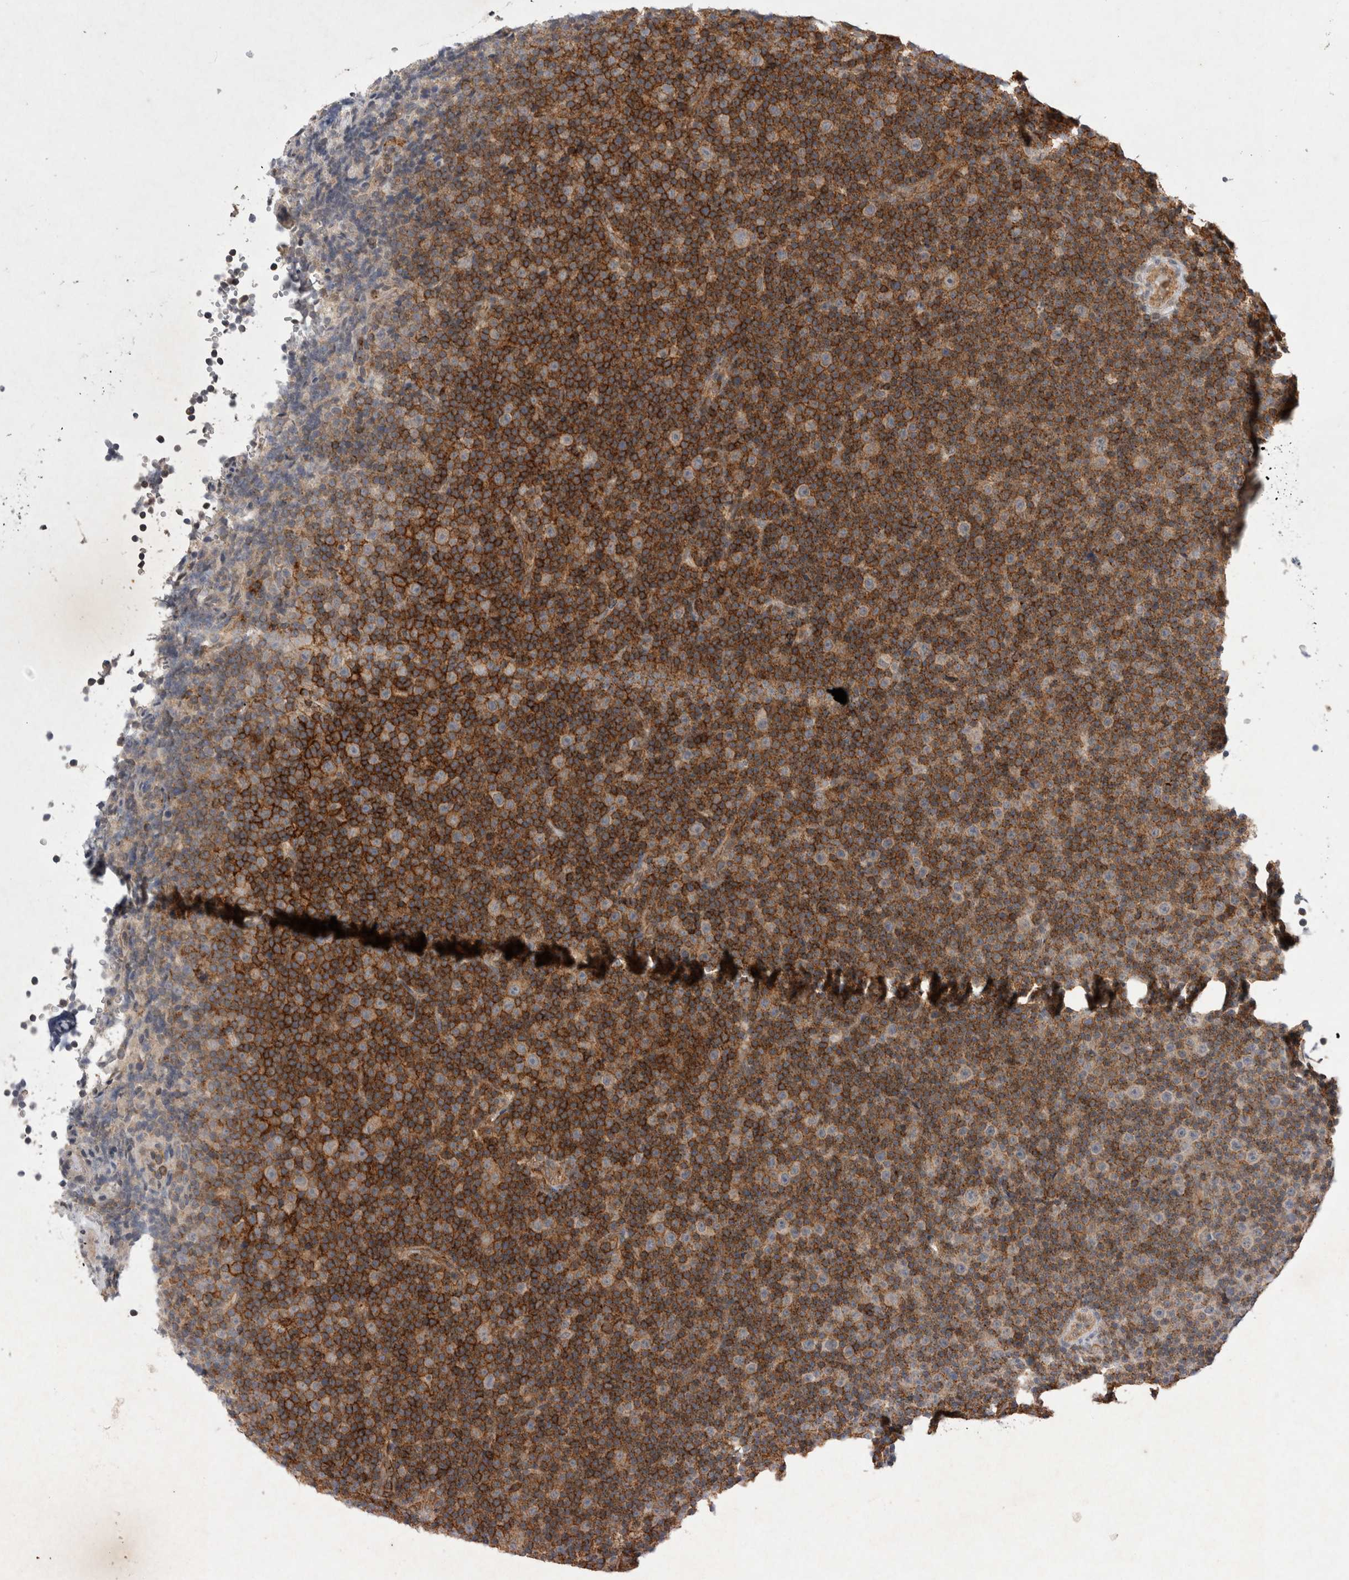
{"staining": {"intensity": "weak", "quantity": ">75%", "location": "cytoplasmic/membranous"}, "tissue": "lymphoma", "cell_type": "Tumor cells", "image_type": "cancer", "snomed": [{"axis": "morphology", "description": "Malignant lymphoma, non-Hodgkin's type, Low grade"}, {"axis": "topography", "description": "Lymph node"}], "caption": "Immunohistochemistry histopathology image of neoplastic tissue: human lymphoma stained using immunohistochemistry exhibits low levels of weak protein expression localized specifically in the cytoplasmic/membranous of tumor cells, appearing as a cytoplasmic/membranous brown color.", "gene": "RASSF3", "patient": {"sex": "female", "age": 67}}